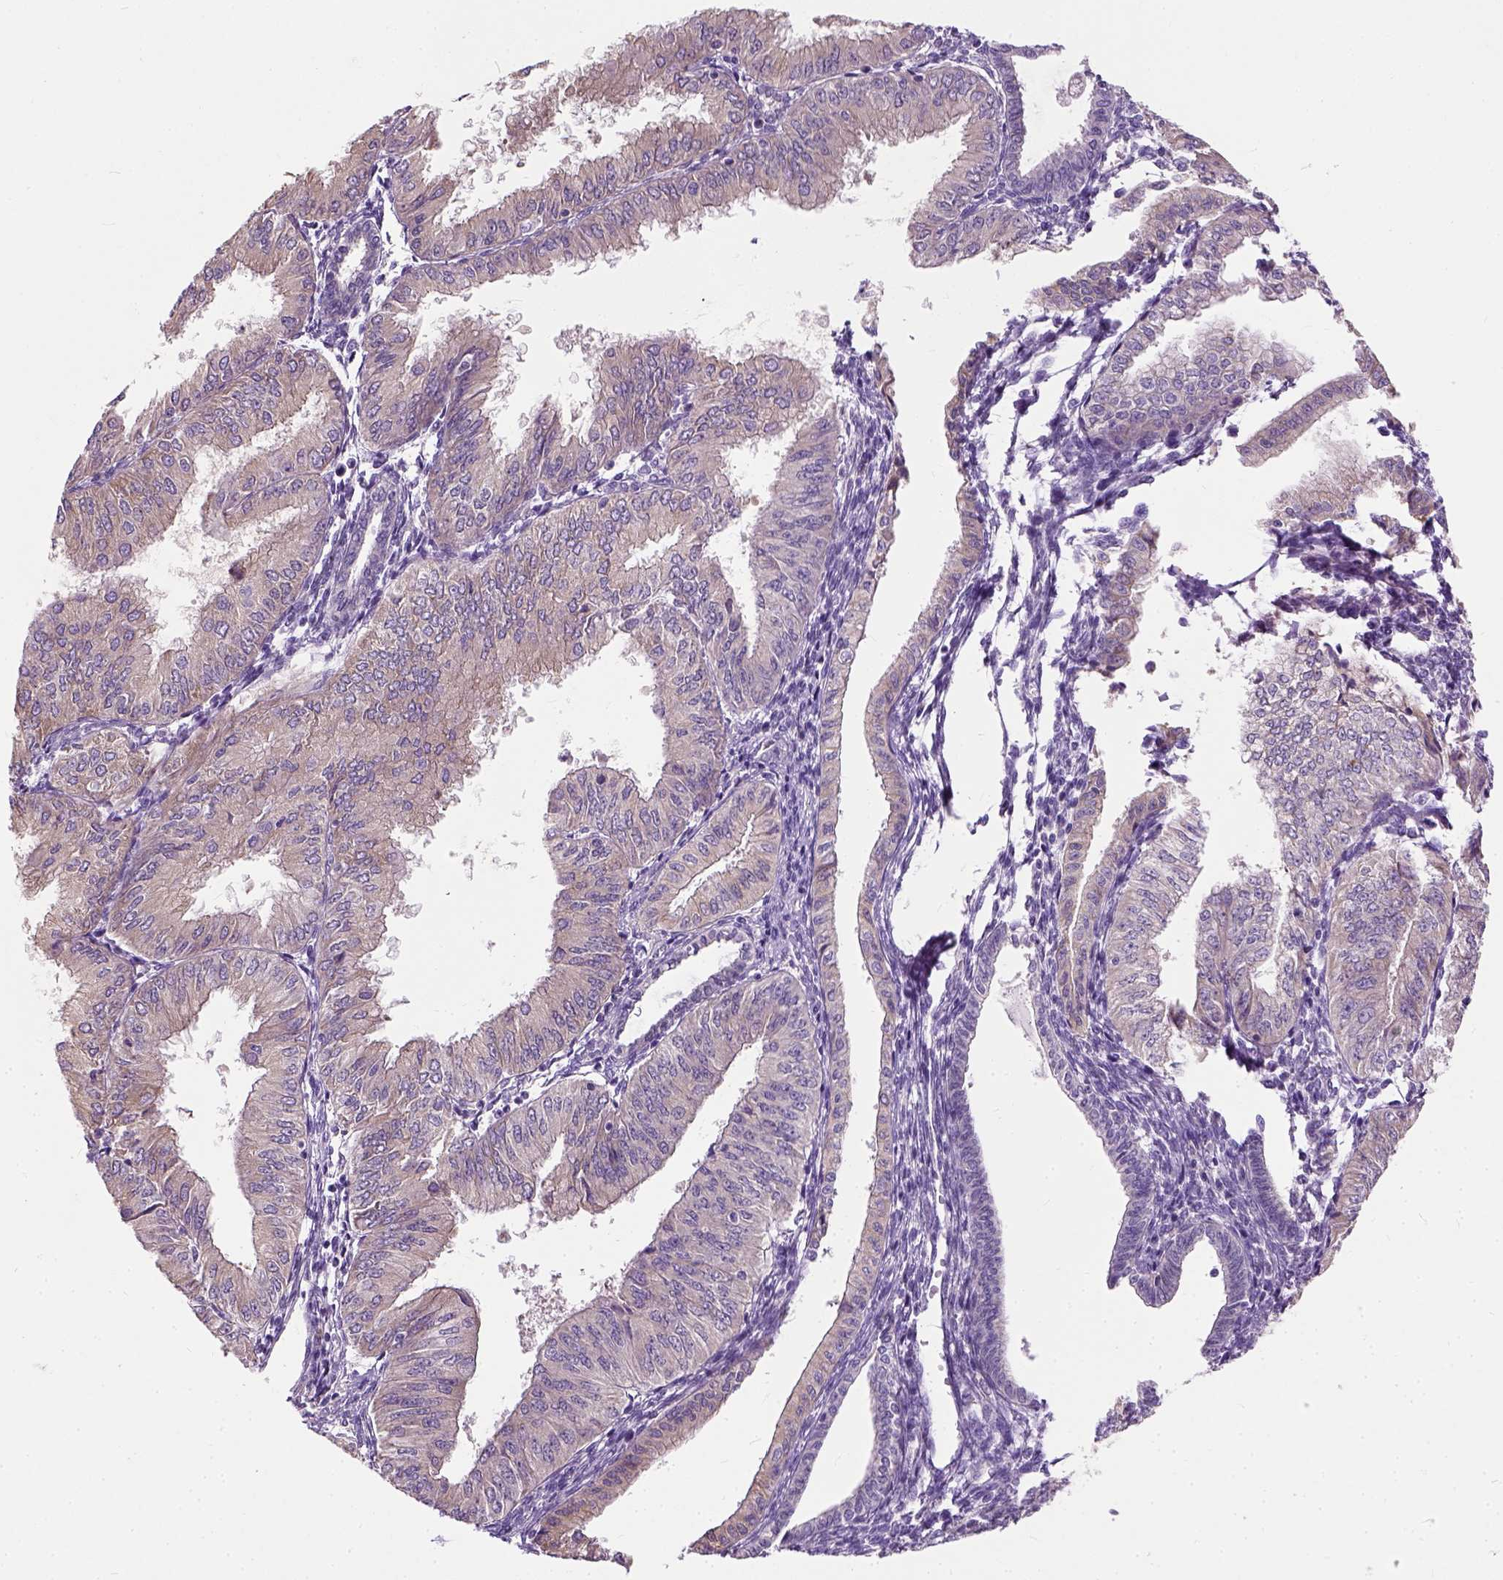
{"staining": {"intensity": "negative", "quantity": "none", "location": "none"}, "tissue": "endometrial cancer", "cell_type": "Tumor cells", "image_type": "cancer", "snomed": [{"axis": "morphology", "description": "Adenocarcinoma, NOS"}, {"axis": "topography", "description": "Endometrium"}], "caption": "Endometrial cancer (adenocarcinoma) was stained to show a protein in brown. There is no significant expression in tumor cells.", "gene": "TRIM72", "patient": {"sex": "female", "age": 53}}